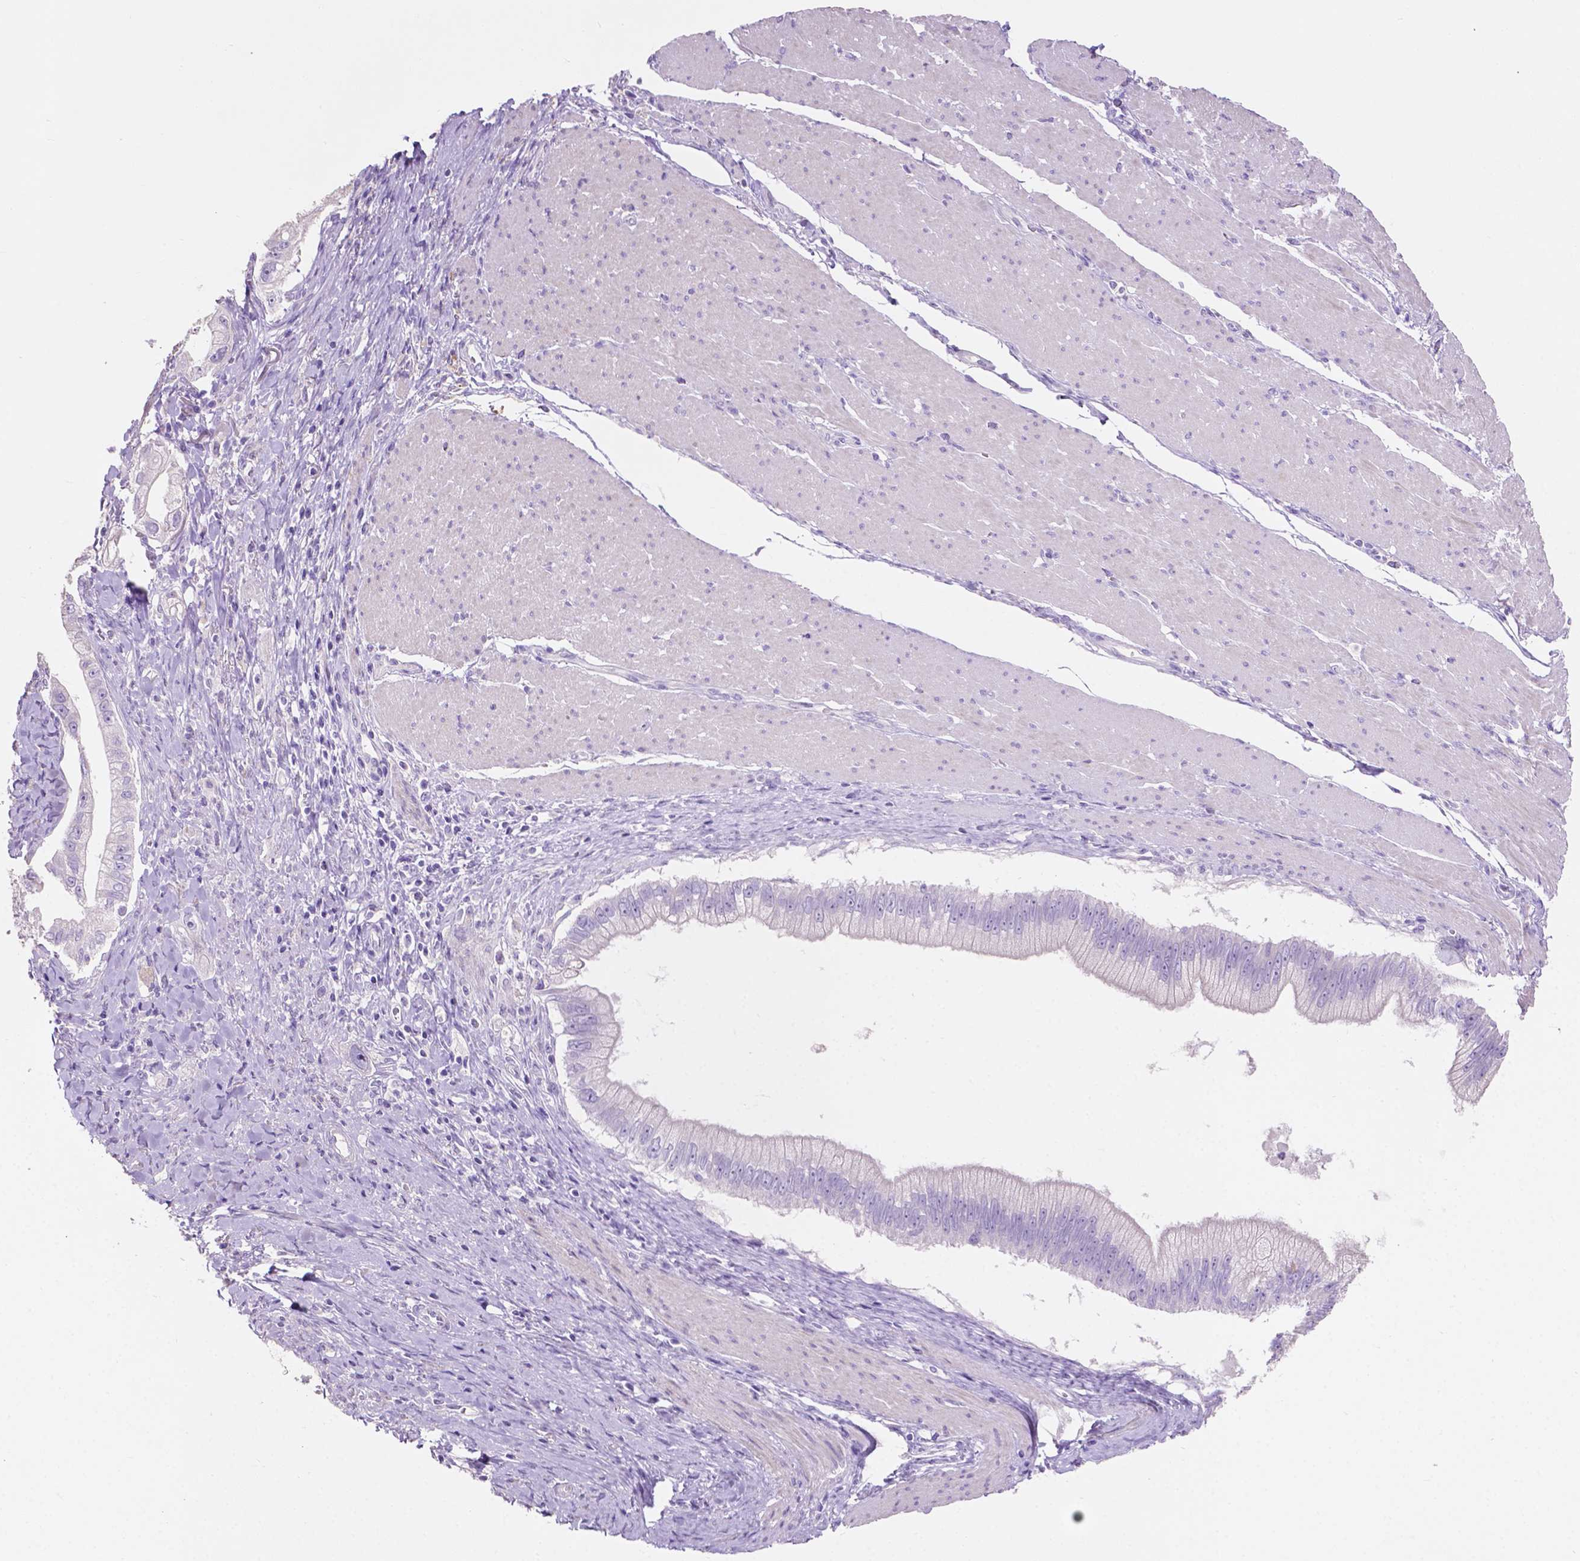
{"staining": {"intensity": "negative", "quantity": "none", "location": "none"}, "tissue": "pancreatic cancer", "cell_type": "Tumor cells", "image_type": "cancer", "snomed": [{"axis": "morphology", "description": "Adenocarcinoma, NOS"}, {"axis": "topography", "description": "Pancreas"}], "caption": "Human pancreatic cancer (adenocarcinoma) stained for a protein using IHC reveals no staining in tumor cells.", "gene": "CLDN17", "patient": {"sex": "male", "age": 70}}